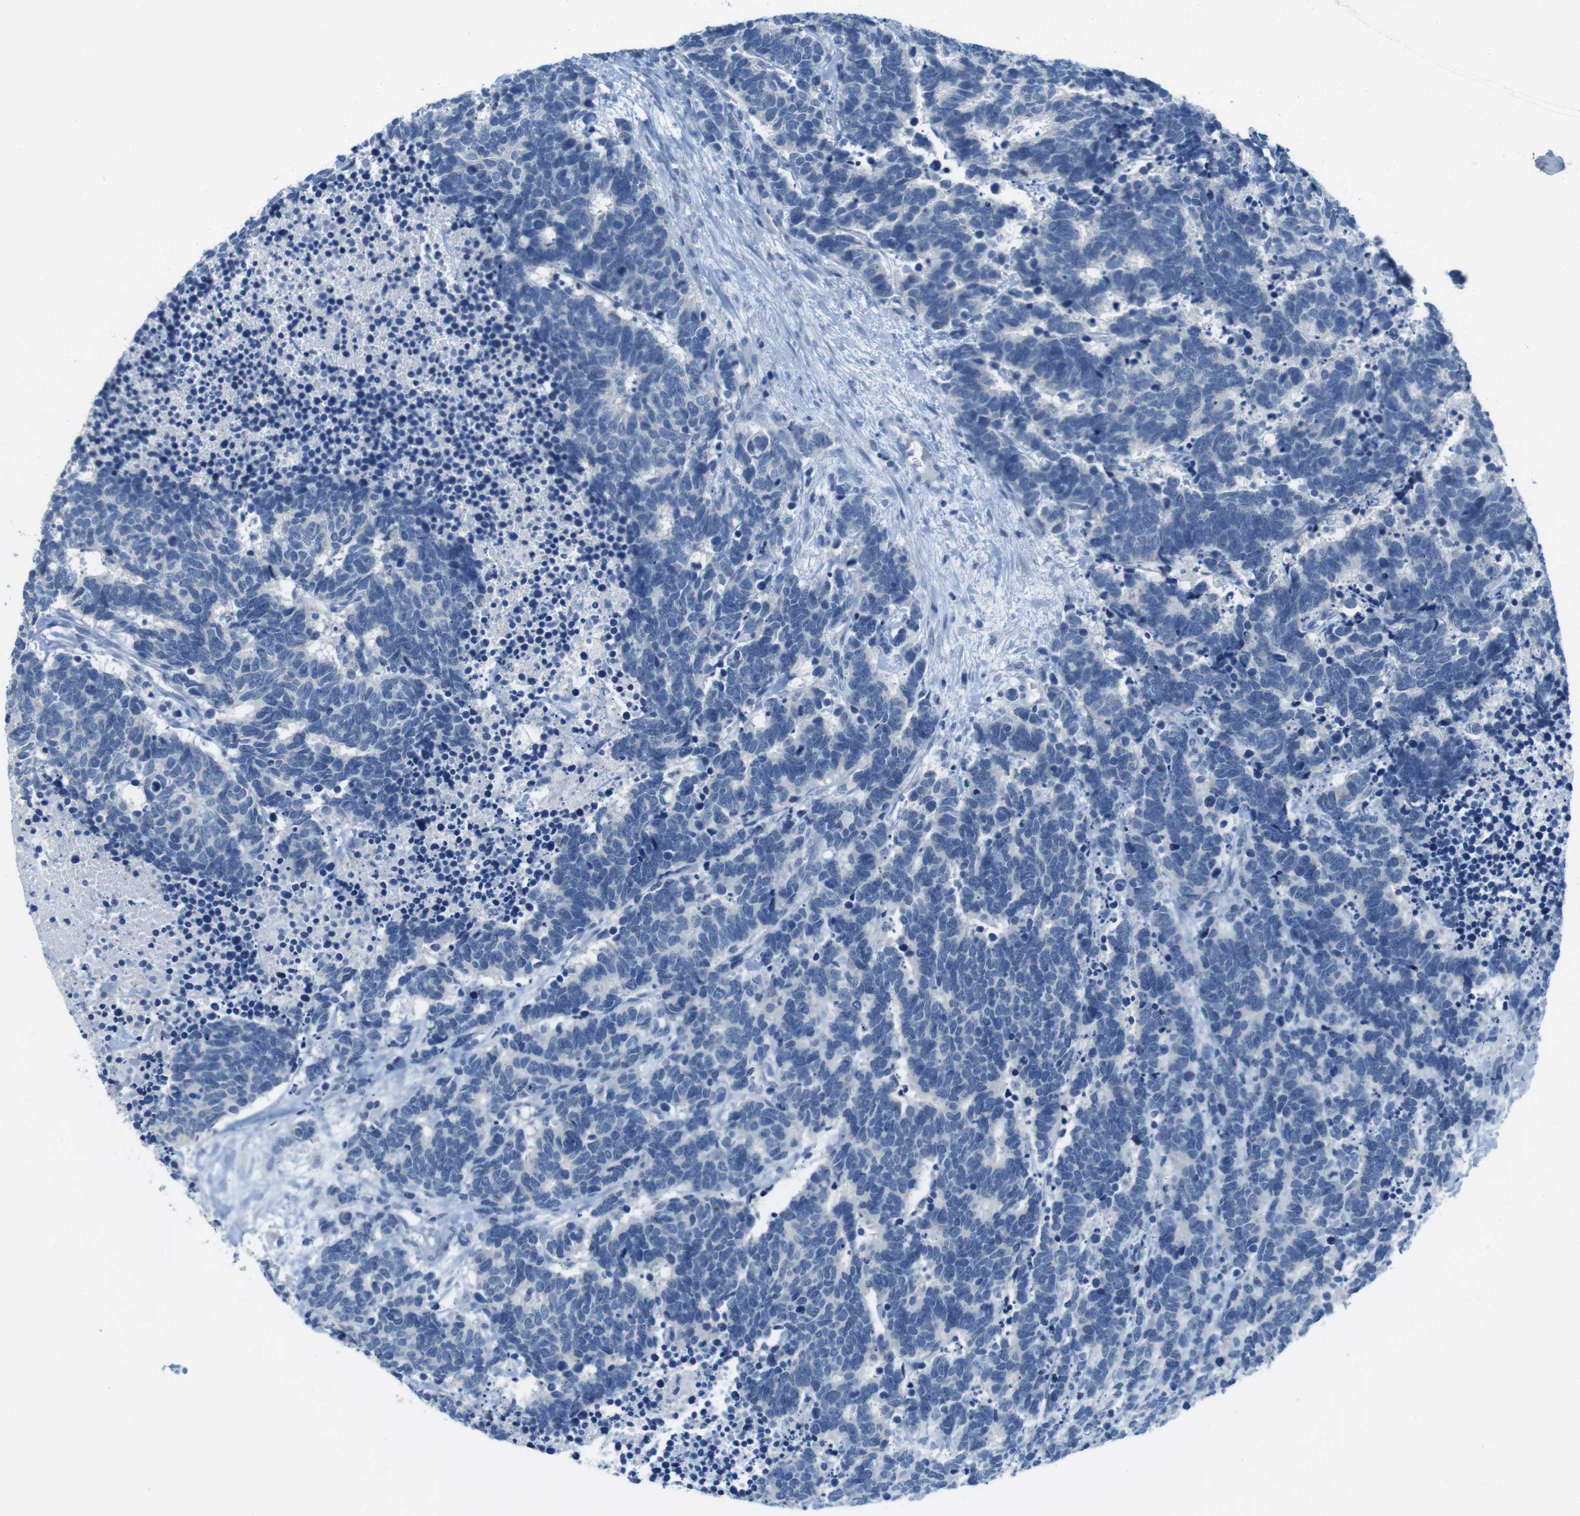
{"staining": {"intensity": "negative", "quantity": "none", "location": "none"}, "tissue": "carcinoid", "cell_type": "Tumor cells", "image_type": "cancer", "snomed": [{"axis": "morphology", "description": "Carcinoma, NOS"}, {"axis": "morphology", "description": "Carcinoid, malignant, NOS"}, {"axis": "topography", "description": "Urinary bladder"}], "caption": "Human malignant carcinoid stained for a protein using immunohistochemistry (IHC) exhibits no positivity in tumor cells.", "gene": "SLC35A3", "patient": {"sex": "male", "age": 57}}